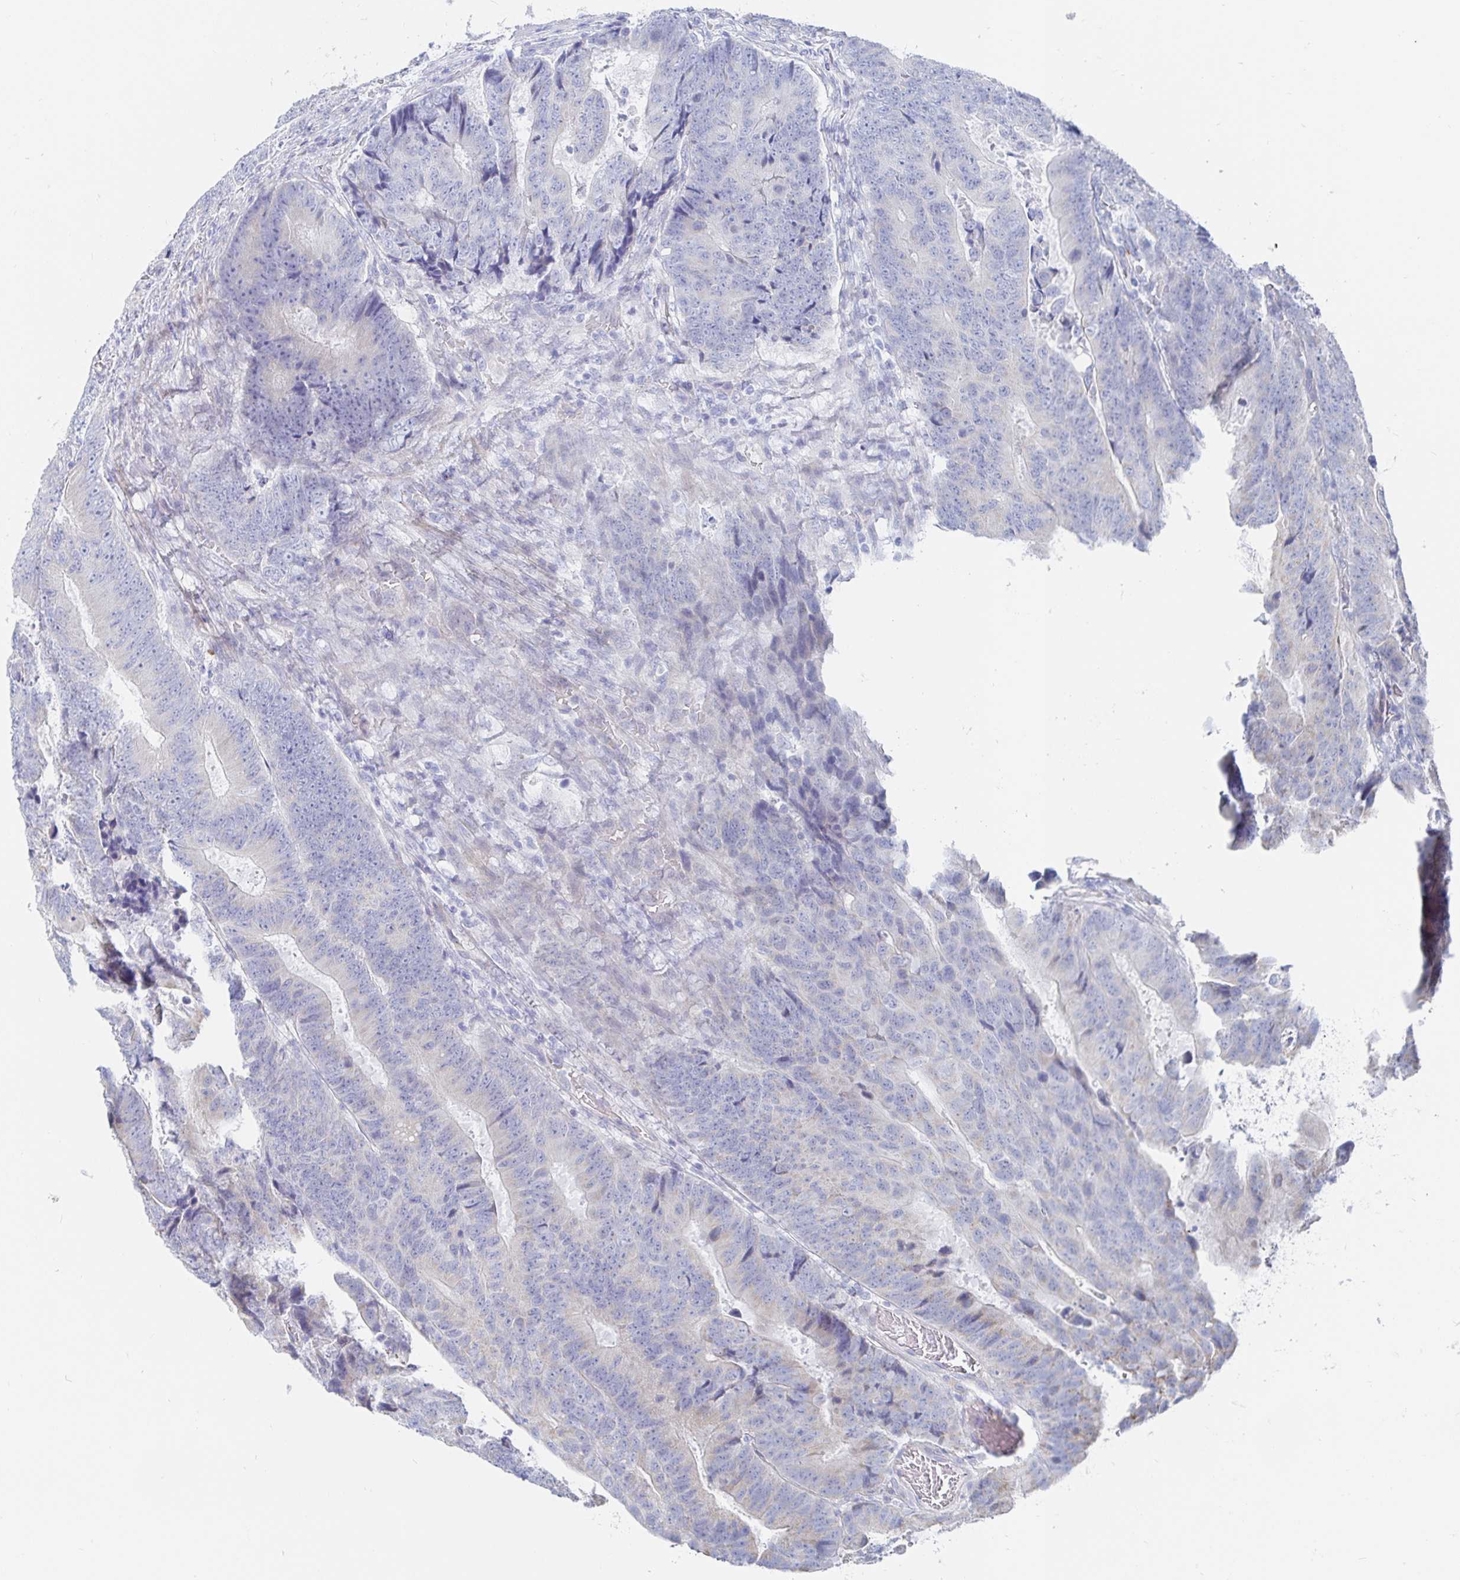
{"staining": {"intensity": "negative", "quantity": "none", "location": "none"}, "tissue": "colorectal cancer", "cell_type": "Tumor cells", "image_type": "cancer", "snomed": [{"axis": "morphology", "description": "Adenocarcinoma, NOS"}, {"axis": "topography", "description": "Colon"}], "caption": "Micrograph shows no significant protein positivity in tumor cells of adenocarcinoma (colorectal).", "gene": "PACSIN1", "patient": {"sex": "female", "age": 48}}